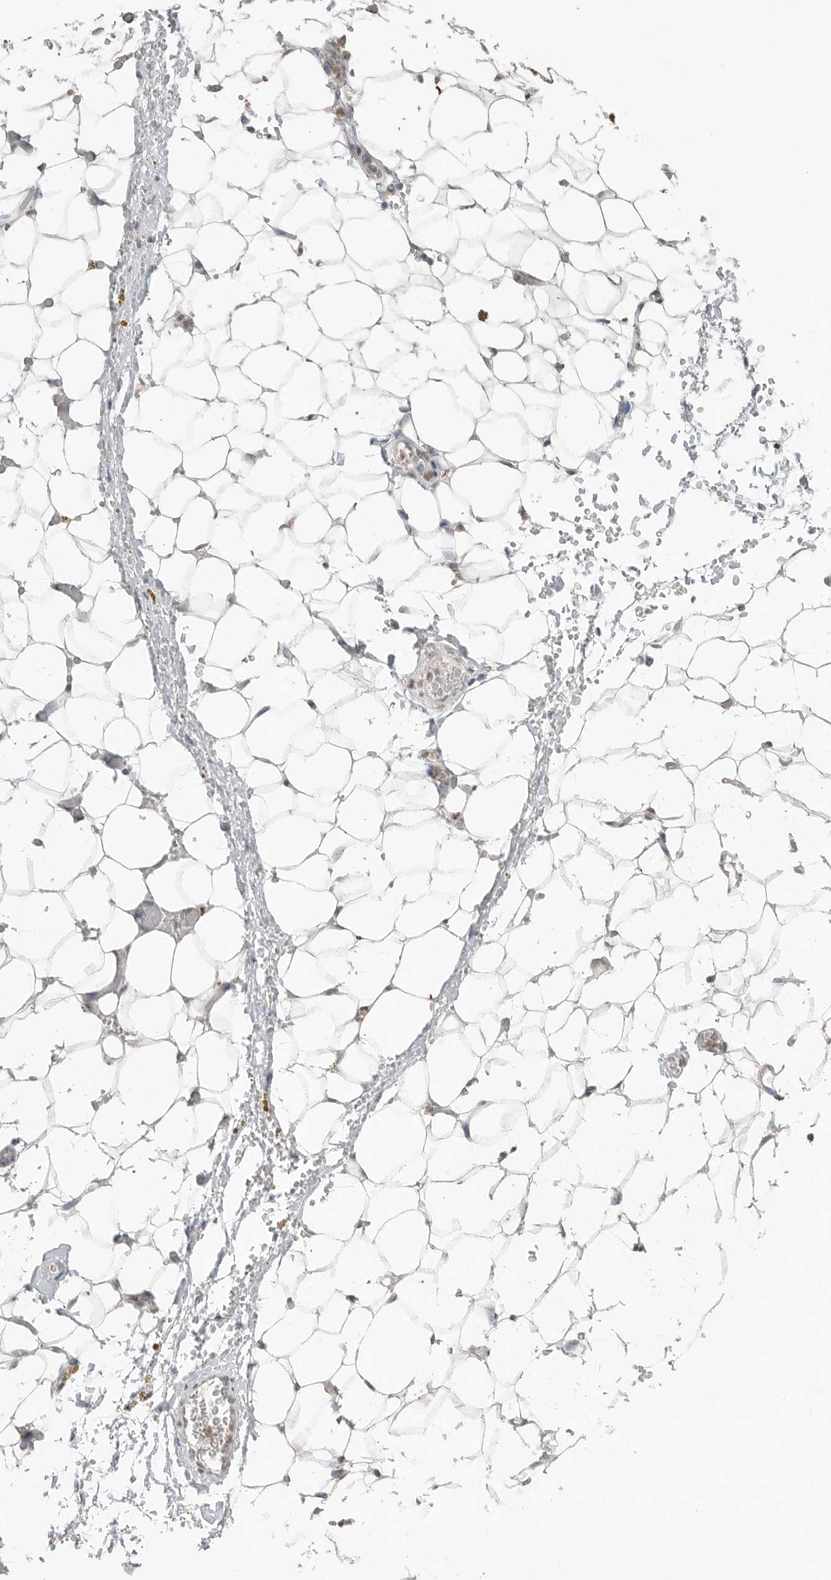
{"staining": {"intensity": "negative", "quantity": "none", "location": "none"}, "tissue": "adipose tissue", "cell_type": "Adipocytes", "image_type": "normal", "snomed": [{"axis": "morphology", "description": "Normal tissue, NOS"}, {"axis": "topography", "description": "Kidney"}, {"axis": "topography", "description": "Peripheral nerve tissue"}], "caption": "Immunohistochemical staining of benign human adipose tissue reveals no significant positivity in adipocytes. (DAB immunohistochemistry, high magnification).", "gene": "KLK5", "patient": {"sex": "male", "age": 7}}